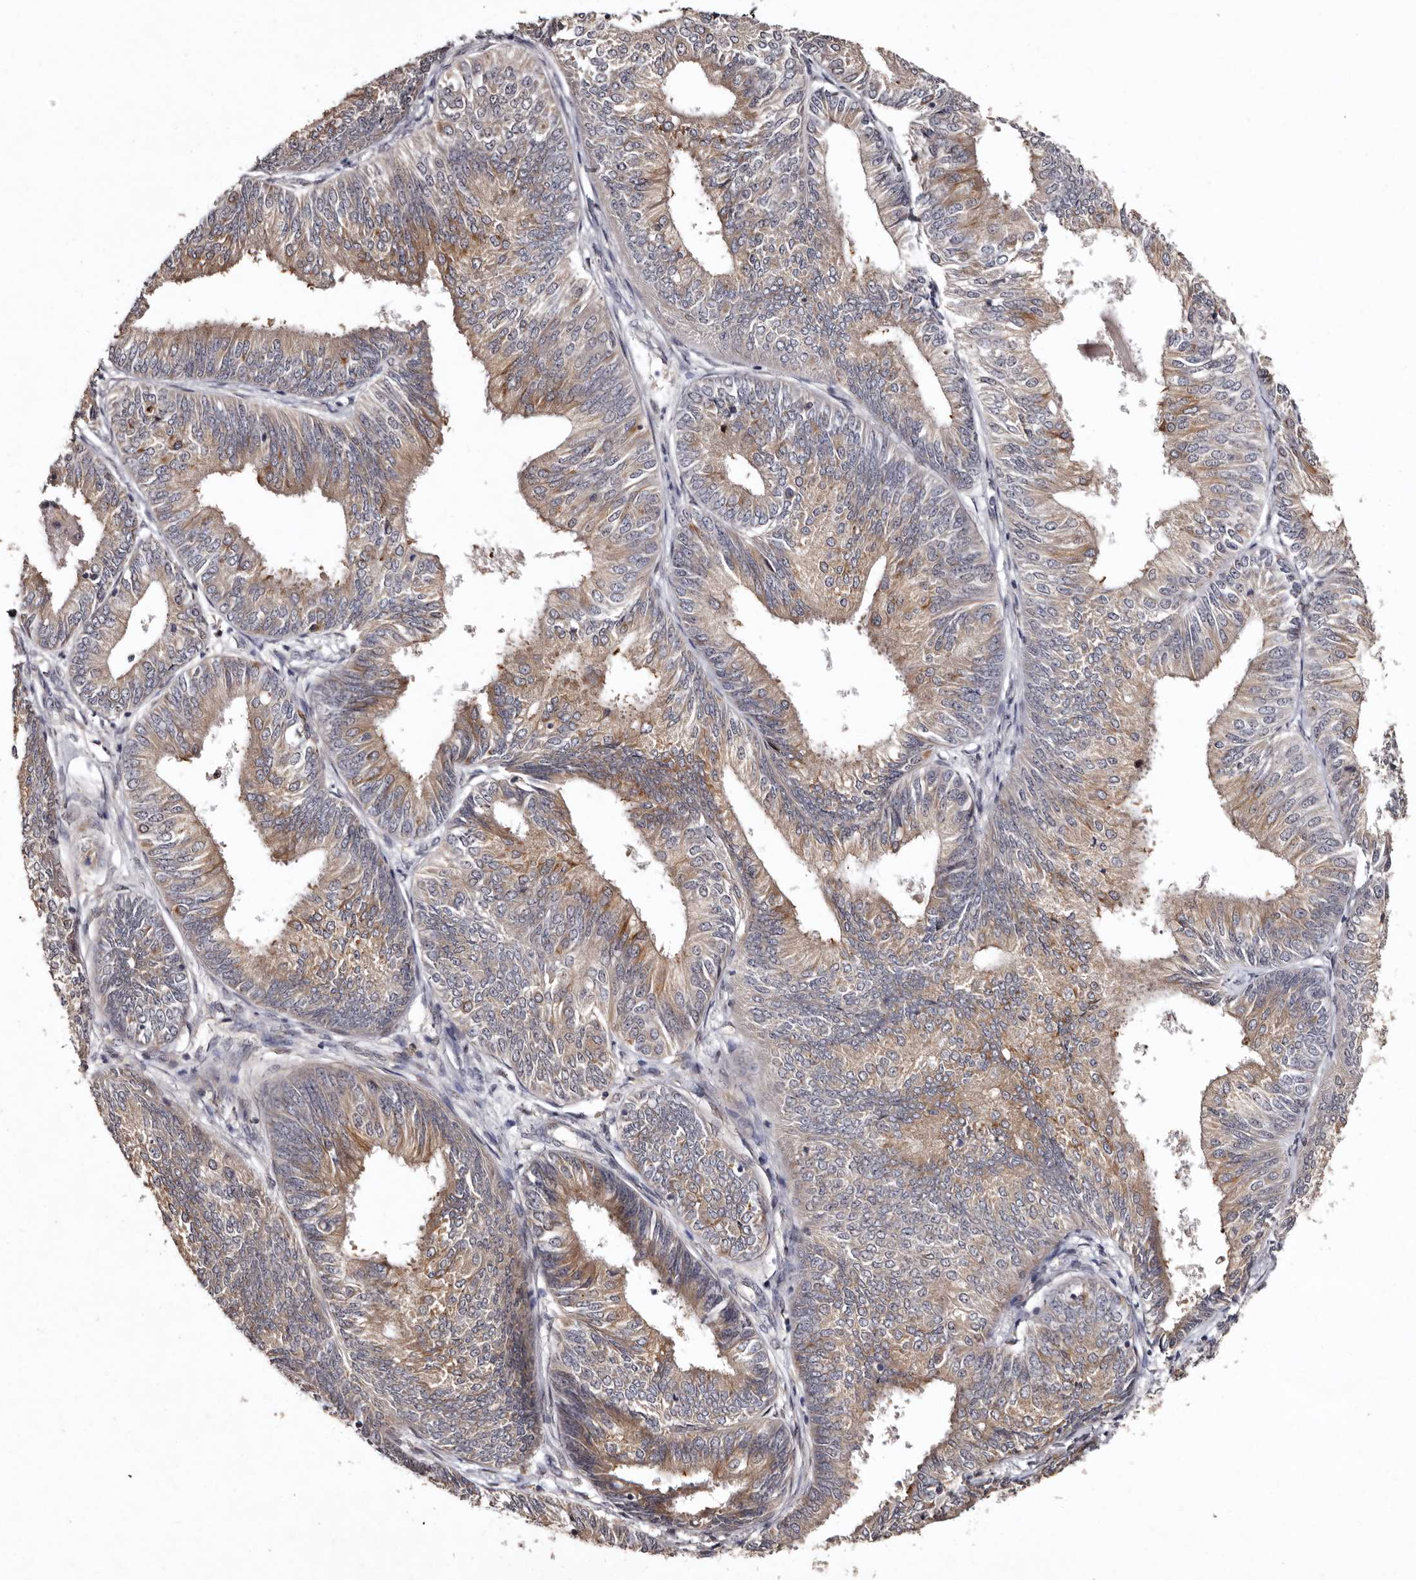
{"staining": {"intensity": "moderate", "quantity": "25%-75%", "location": "cytoplasmic/membranous"}, "tissue": "endometrial cancer", "cell_type": "Tumor cells", "image_type": "cancer", "snomed": [{"axis": "morphology", "description": "Adenocarcinoma, NOS"}, {"axis": "topography", "description": "Endometrium"}], "caption": "Immunohistochemical staining of human adenocarcinoma (endometrial) demonstrates medium levels of moderate cytoplasmic/membranous expression in approximately 25%-75% of tumor cells.", "gene": "FAM91A1", "patient": {"sex": "female", "age": 58}}